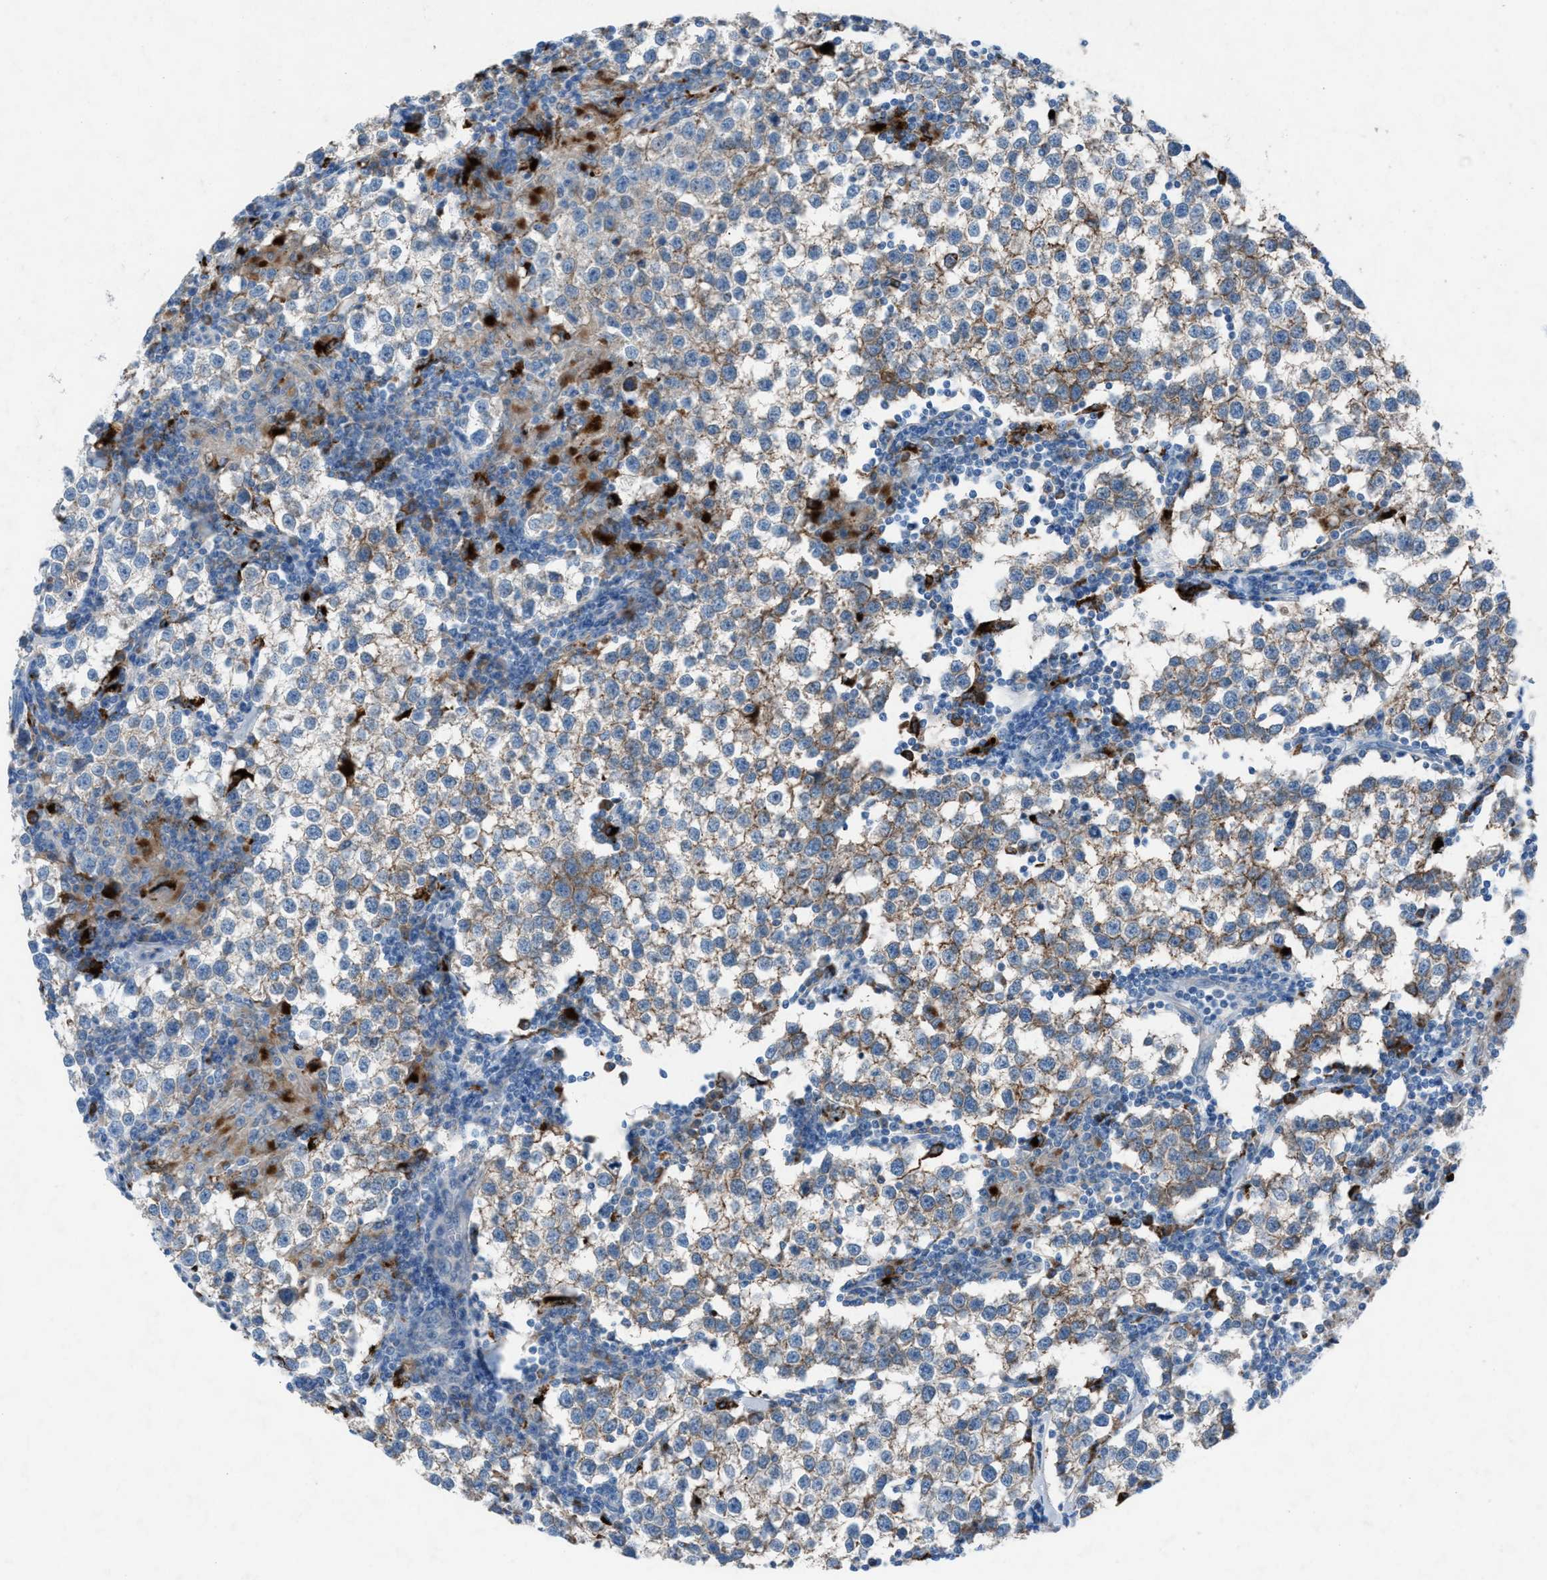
{"staining": {"intensity": "weak", "quantity": "25%-75%", "location": "cytoplasmic/membranous"}, "tissue": "testis cancer", "cell_type": "Tumor cells", "image_type": "cancer", "snomed": [{"axis": "morphology", "description": "Seminoma, NOS"}, {"axis": "morphology", "description": "Carcinoma, Embryonal, NOS"}, {"axis": "topography", "description": "Testis"}], "caption": "There is low levels of weak cytoplasmic/membranous expression in tumor cells of testis cancer (seminoma), as demonstrated by immunohistochemical staining (brown color).", "gene": "CD1B", "patient": {"sex": "male", "age": 36}}